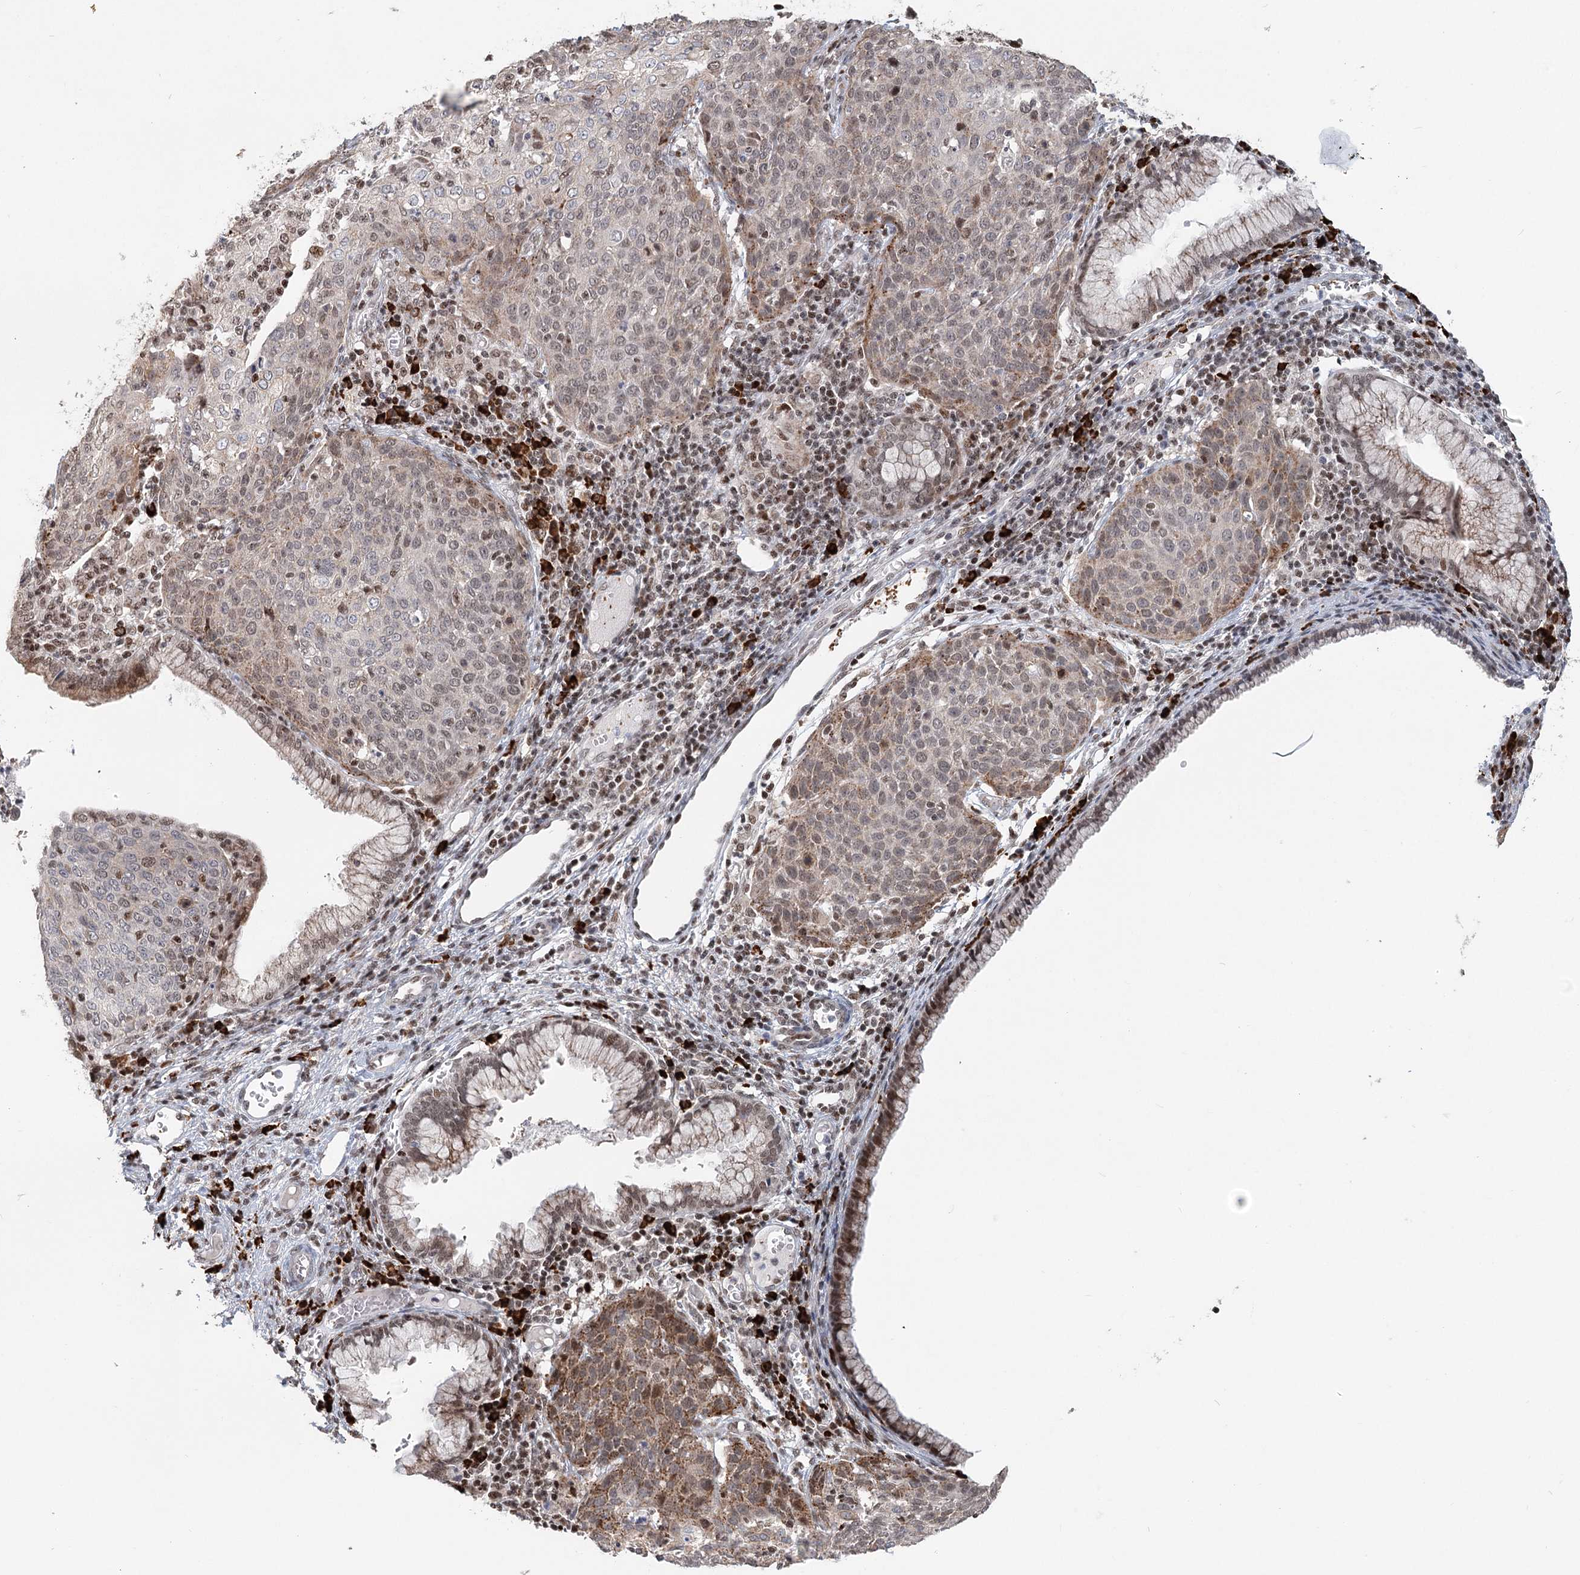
{"staining": {"intensity": "moderate", "quantity": "25%-75%", "location": "cytoplasmic/membranous,nuclear"}, "tissue": "cervical cancer", "cell_type": "Tumor cells", "image_type": "cancer", "snomed": [{"axis": "morphology", "description": "Squamous cell carcinoma, NOS"}, {"axis": "topography", "description": "Cervix"}], "caption": "This image reveals IHC staining of human squamous cell carcinoma (cervical), with medium moderate cytoplasmic/membranous and nuclear positivity in approximately 25%-75% of tumor cells.", "gene": "BNIP5", "patient": {"sex": "female", "age": 38}}